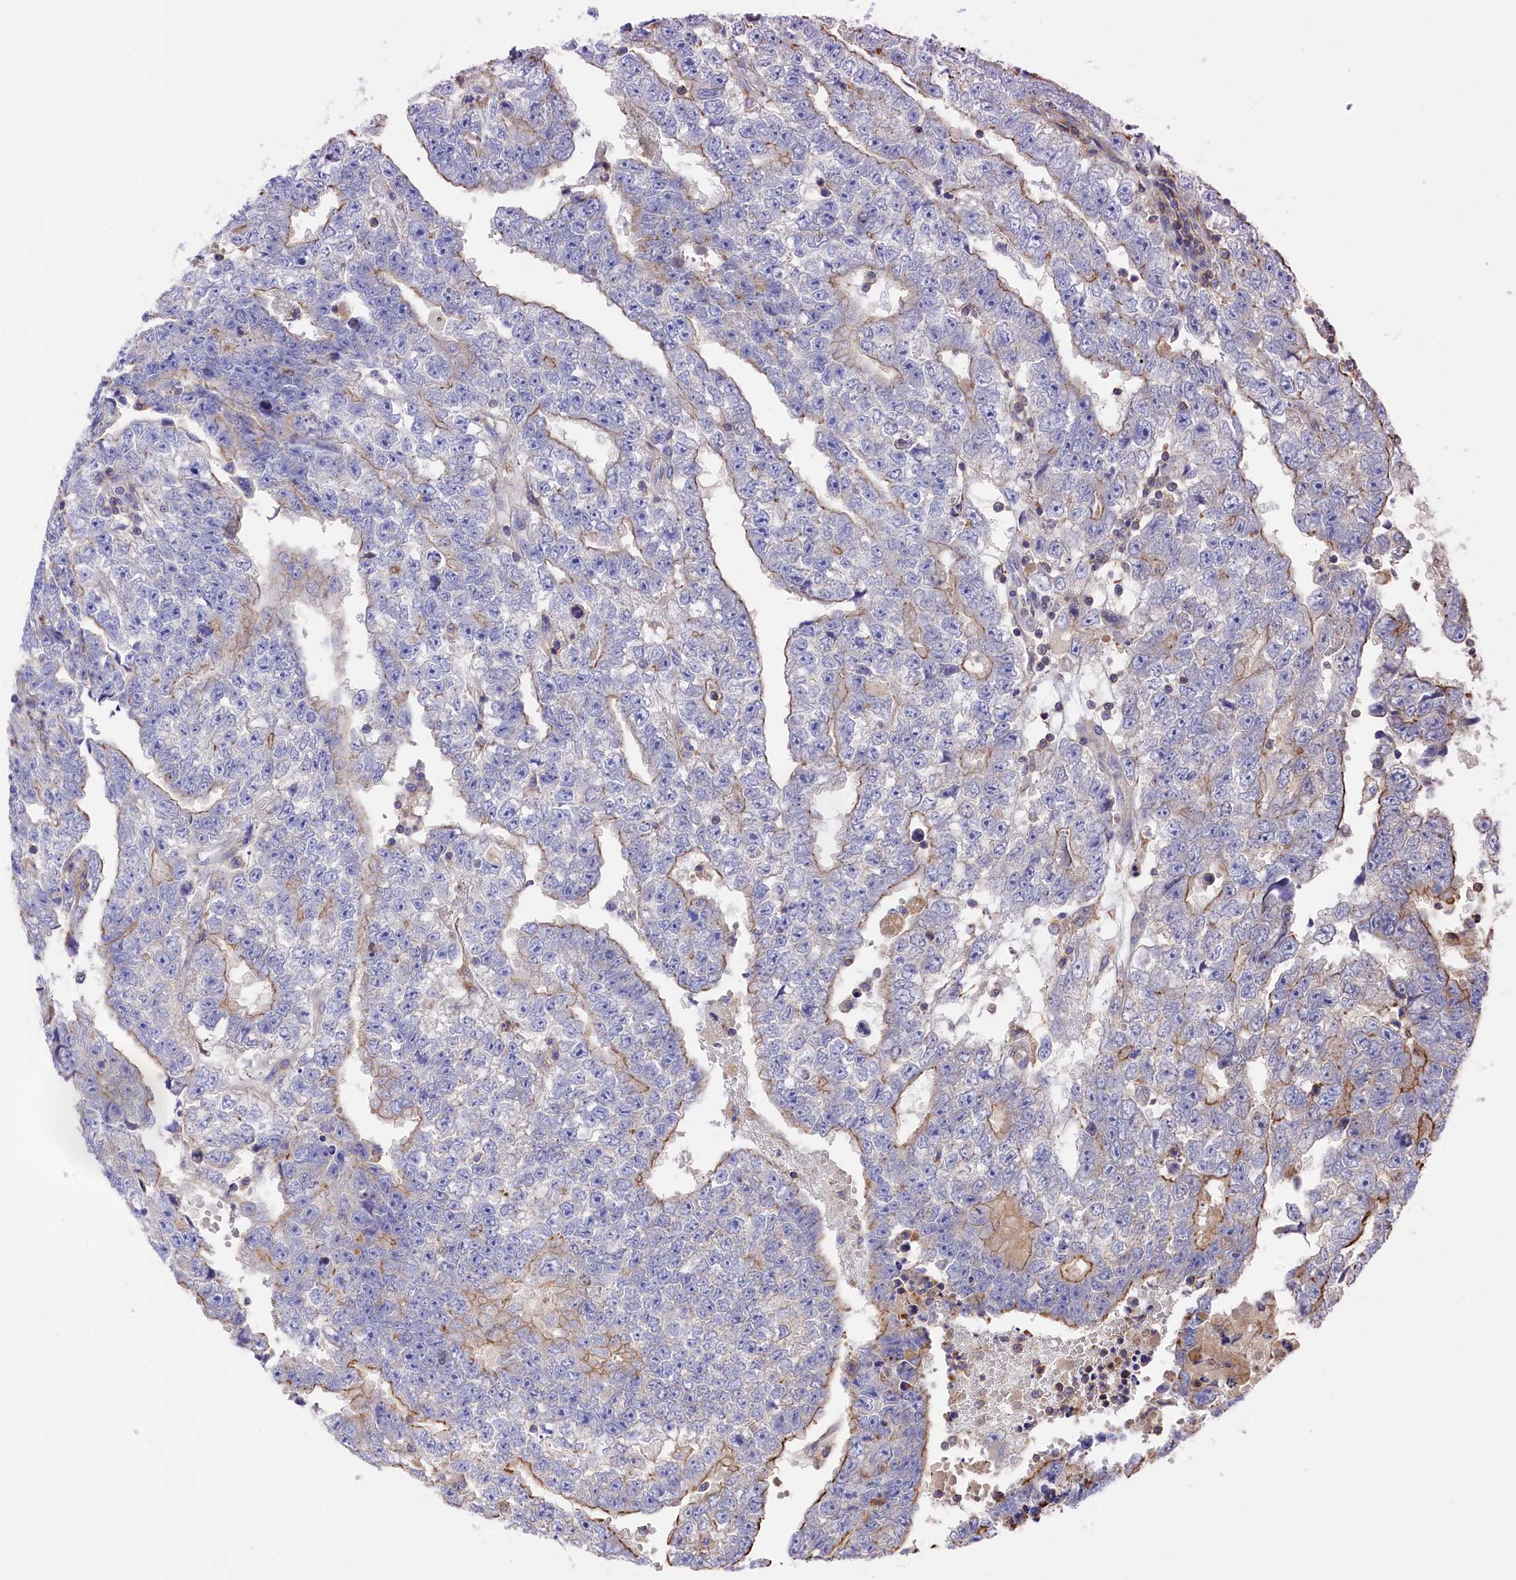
{"staining": {"intensity": "negative", "quantity": "none", "location": "none"}, "tissue": "testis cancer", "cell_type": "Tumor cells", "image_type": "cancer", "snomed": [{"axis": "morphology", "description": "Carcinoma, Embryonal, NOS"}, {"axis": "topography", "description": "Testis"}], "caption": "Immunohistochemistry histopathology image of neoplastic tissue: testis embryonal carcinoma stained with DAB demonstrates no significant protein positivity in tumor cells. (Brightfield microscopy of DAB immunohistochemistry (IHC) at high magnification).", "gene": "RAPSN", "patient": {"sex": "male", "age": 25}}